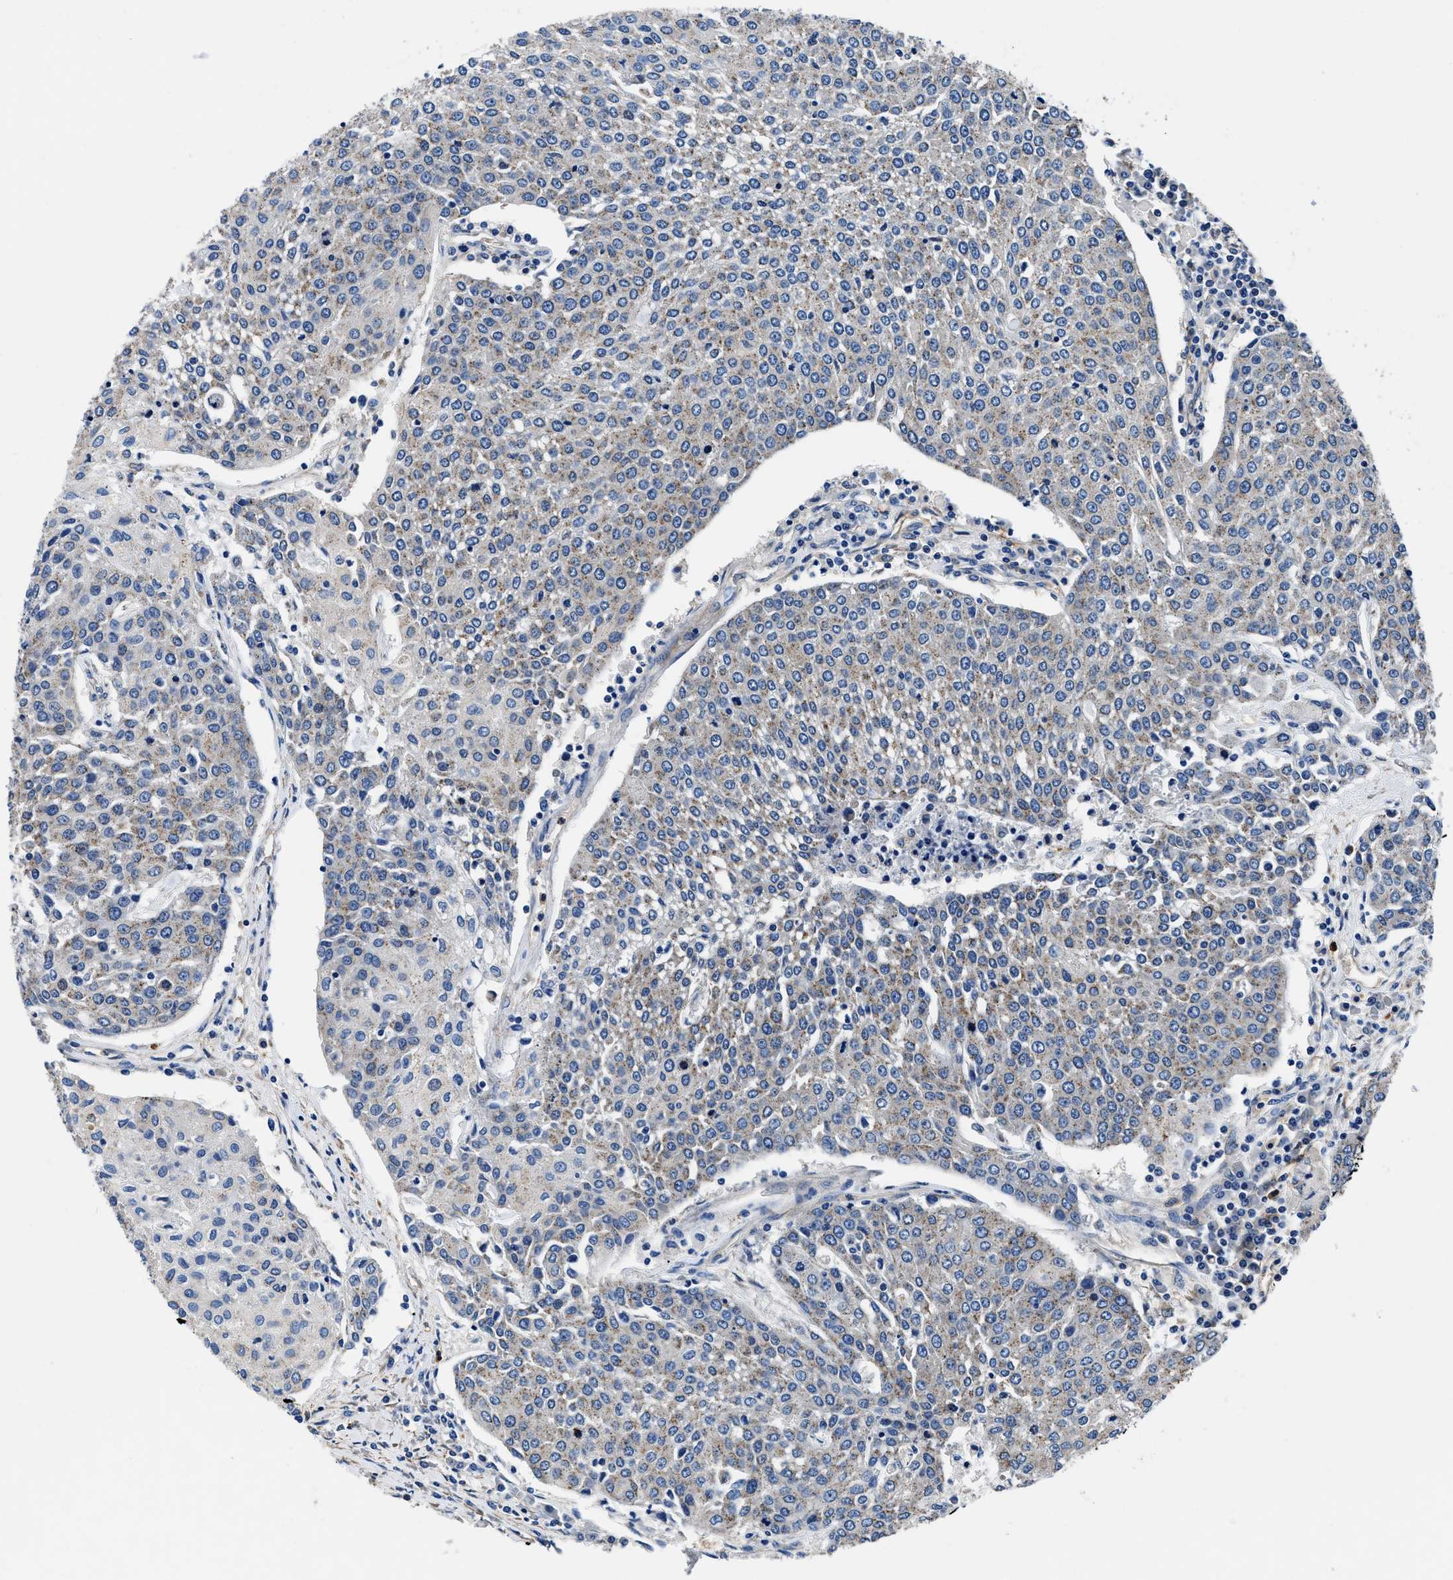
{"staining": {"intensity": "weak", "quantity": ">75%", "location": "cytoplasmic/membranous"}, "tissue": "urothelial cancer", "cell_type": "Tumor cells", "image_type": "cancer", "snomed": [{"axis": "morphology", "description": "Urothelial carcinoma, High grade"}, {"axis": "topography", "description": "Urinary bladder"}], "caption": "Urothelial cancer tissue reveals weak cytoplasmic/membranous expression in approximately >75% of tumor cells, visualized by immunohistochemistry. (Stains: DAB (3,3'-diaminobenzidine) in brown, nuclei in blue, Microscopy: brightfield microscopy at high magnification).", "gene": "NEU1", "patient": {"sex": "female", "age": 85}}